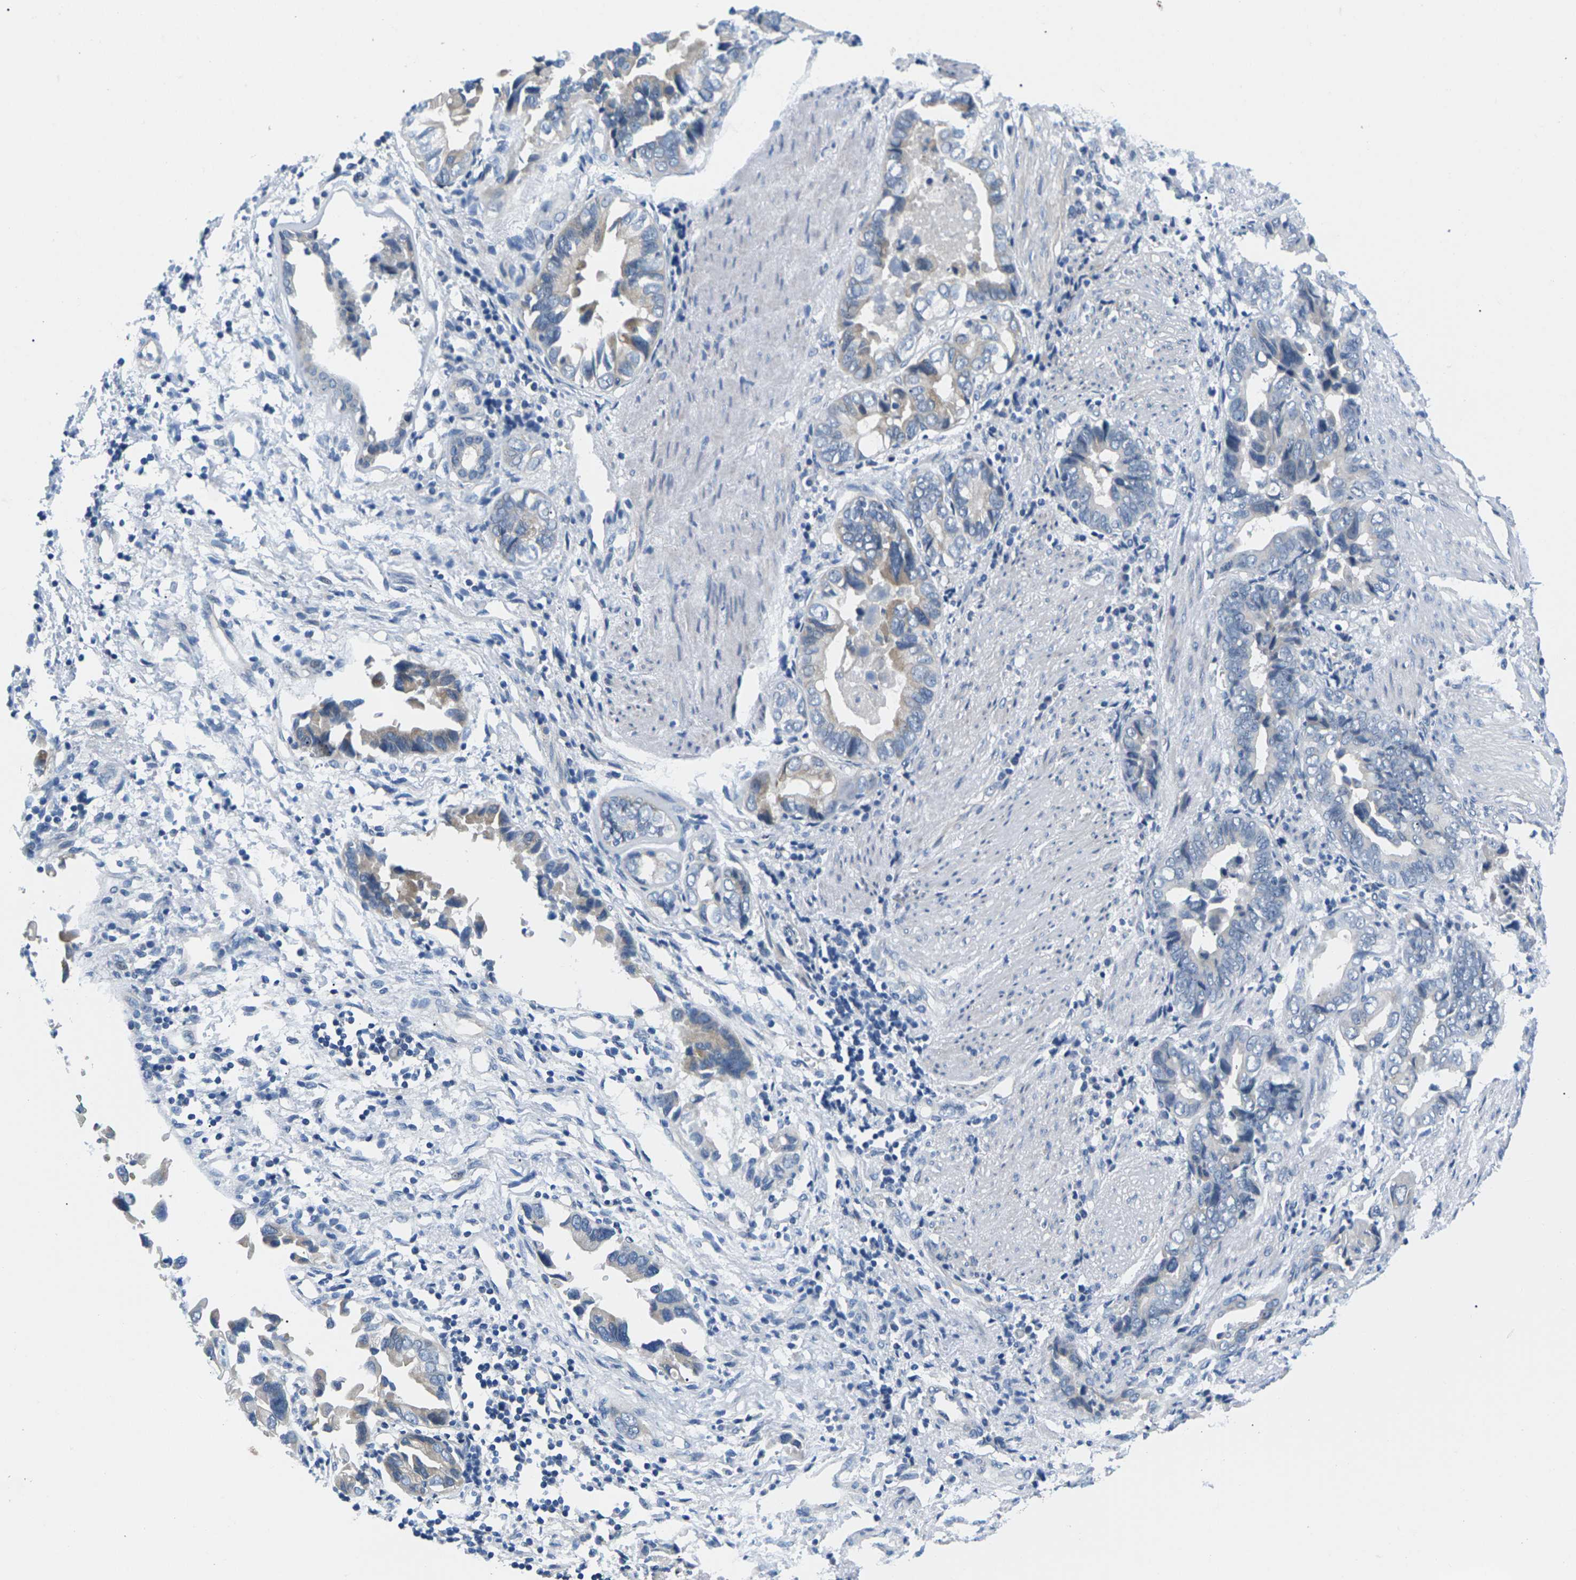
{"staining": {"intensity": "weak", "quantity": "25%-75%", "location": "cytoplasmic/membranous"}, "tissue": "liver cancer", "cell_type": "Tumor cells", "image_type": "cancer", "snomed": [{"axis": "morphology", "description": "Cholangiocarcinoma"}, {"axis": "topography", "description": "Liver"}], "caption": "This image exhibits immunohistochemistry (IHC) staining of cholangiocarcinoma (liver), with low weak cytoplasmic/membranous expression in approximately 25%-75% of tumor cells.", "gene": "TSPAN2", "patient": {"sex": "female", "age": 79}}